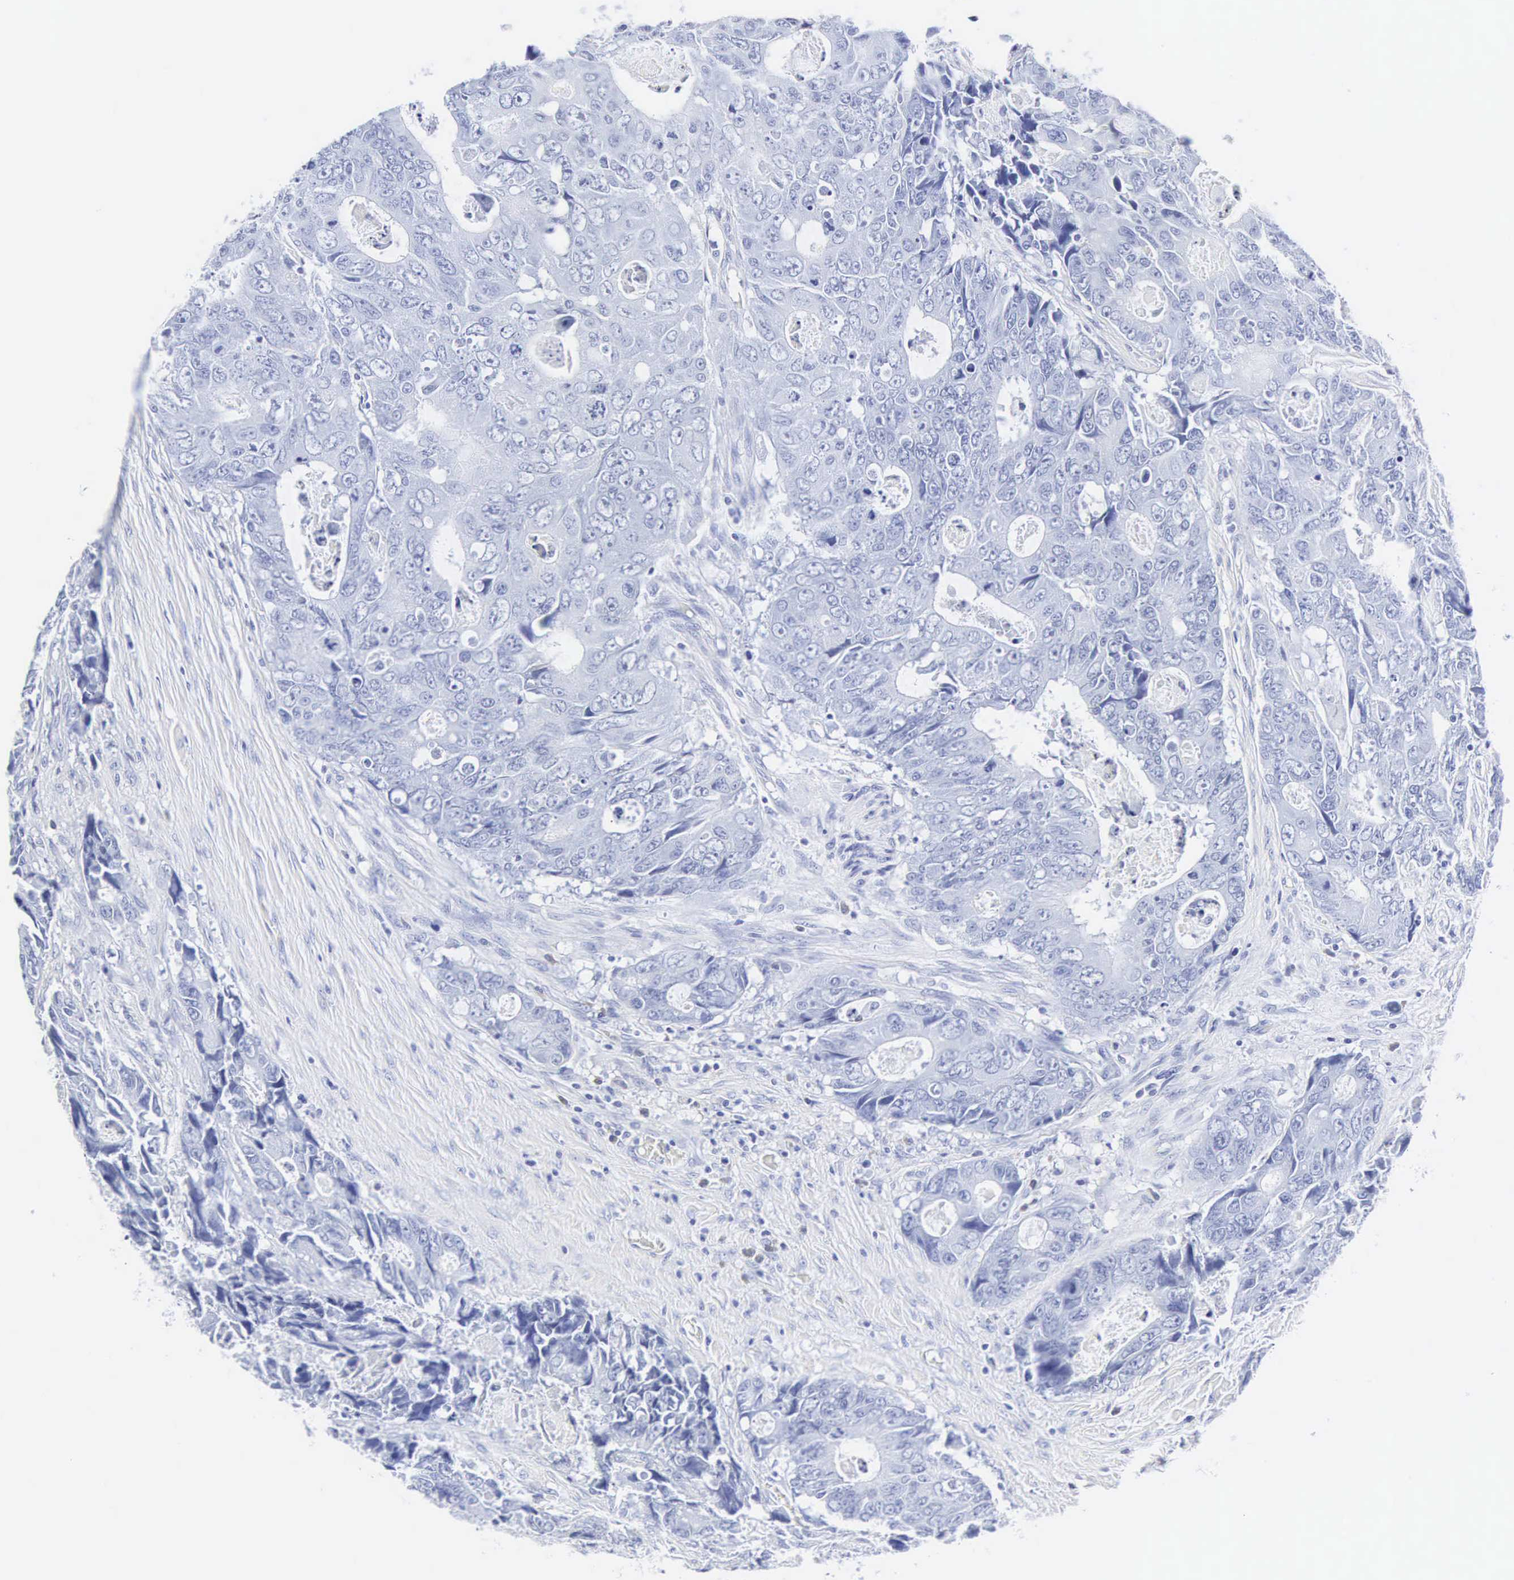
{"staining": {"intensity": "negative", "quantity": "none", "location": "none"}, "tissue": "colorectal cancer", "cell_type": "Tumor cells", "image_type": "cancer", "snomed": [{"axis": "morphology", "description": "Adenocarcinoma, NOS"}, {"axis": "topography", "description": "Rectum"}], "caption": "This is a histopathology image of immunohistochemistry staining of colorectal cancer, which shows no expression in tumor cells.", "gene": "INS", "patient": {"sex": "female", "age": 67}}